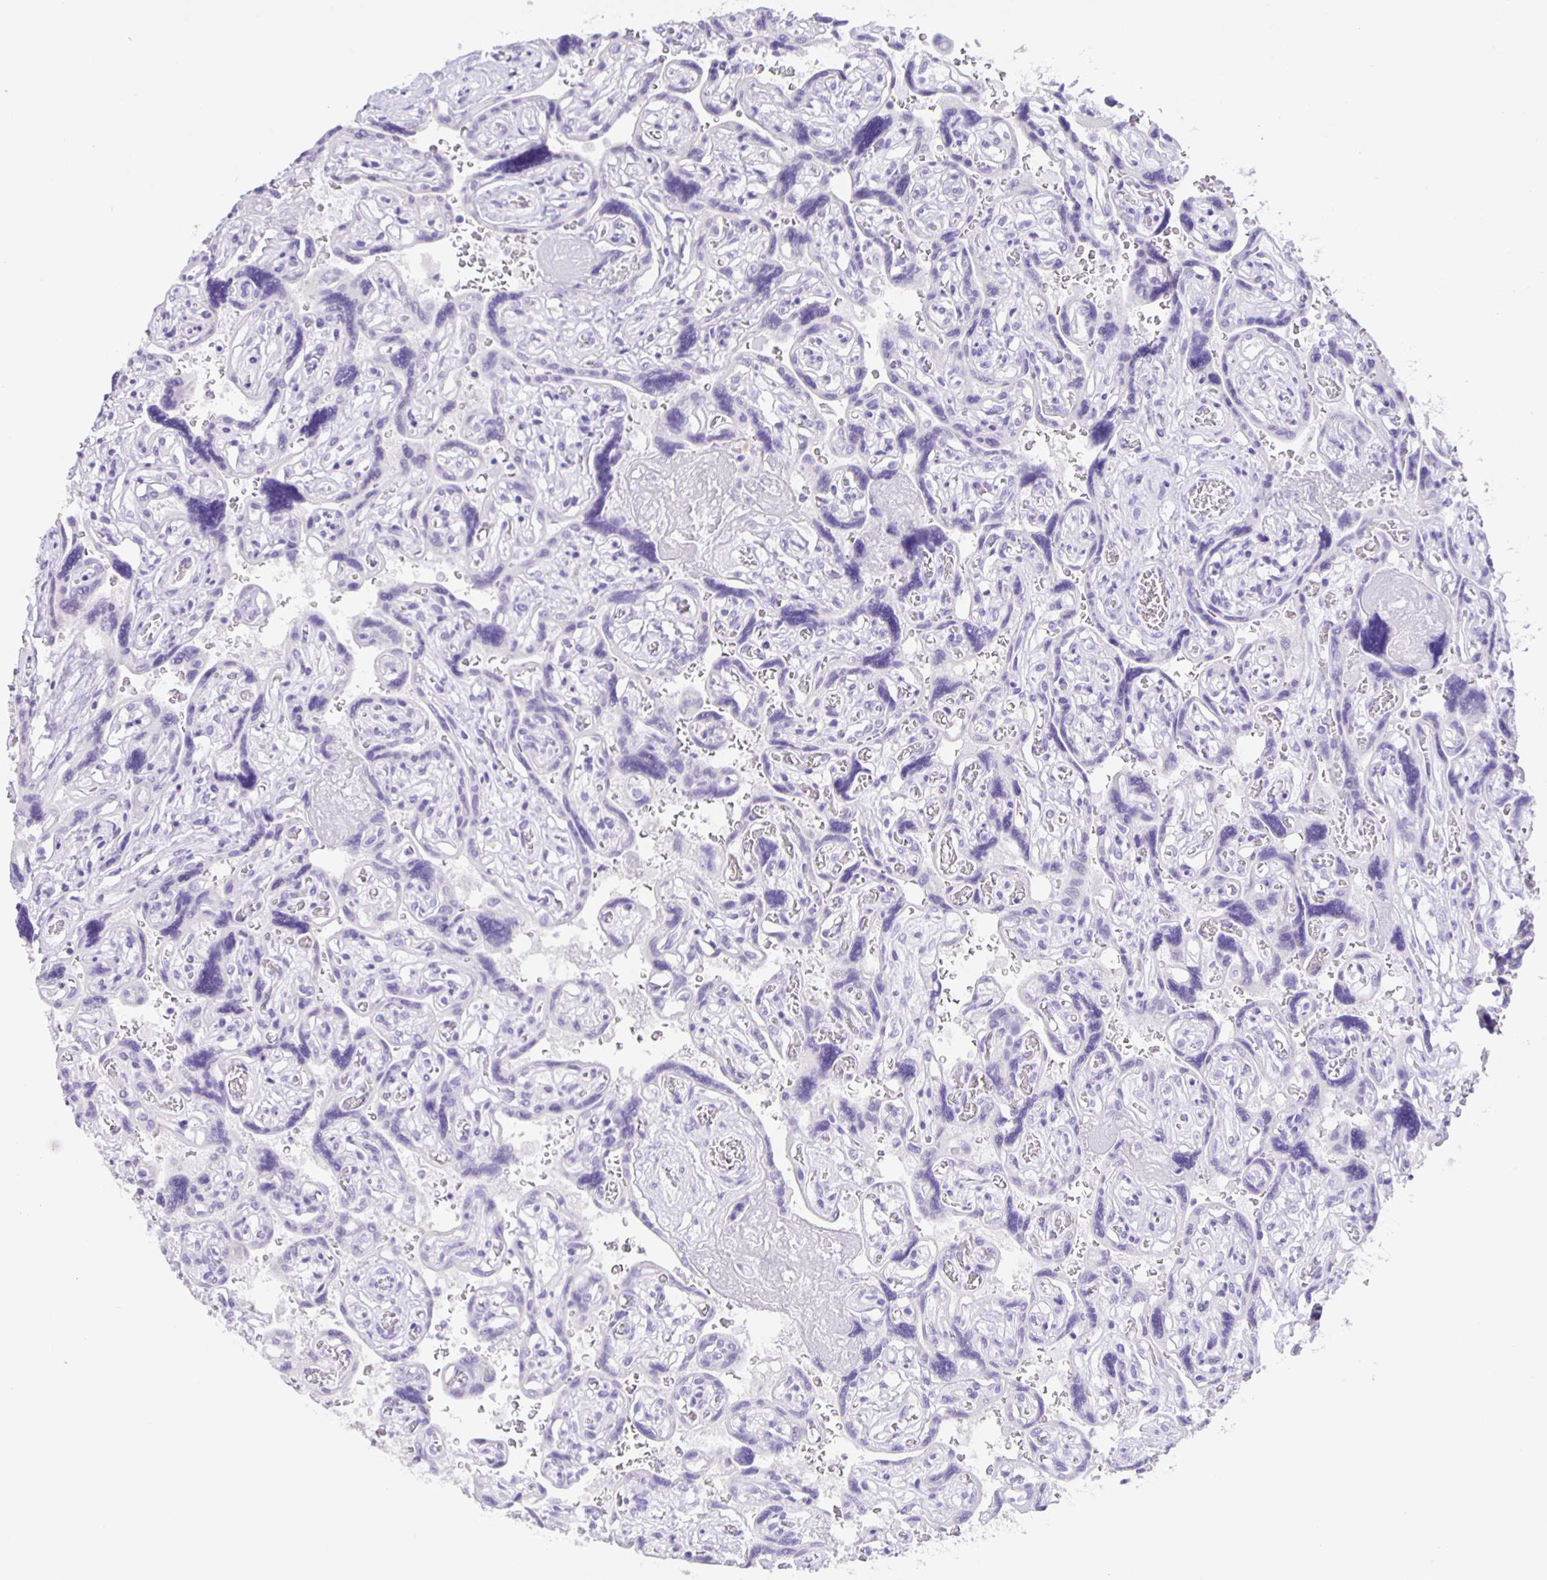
{"staining": {"intensity": "negative", "quantity": "none", "location": "none"}, "tissue": "placenta", "cell_type": "Decidual cells", "image_type": "normal", "snomed": [{"axis": "morphology", "description": "Normal tissue, NOS"}, {"axis": "topography", "description": "Placenta"}], "caption": "Decidual cells show no significant staining in unremarkable placenta. (Stains: DAB IHC with hematoxylin counter stain, Microscopy: brightfield microscopy at high magnification).", "gene": "GUCA2A", "patient": {"sex": "female", "age": 32}}